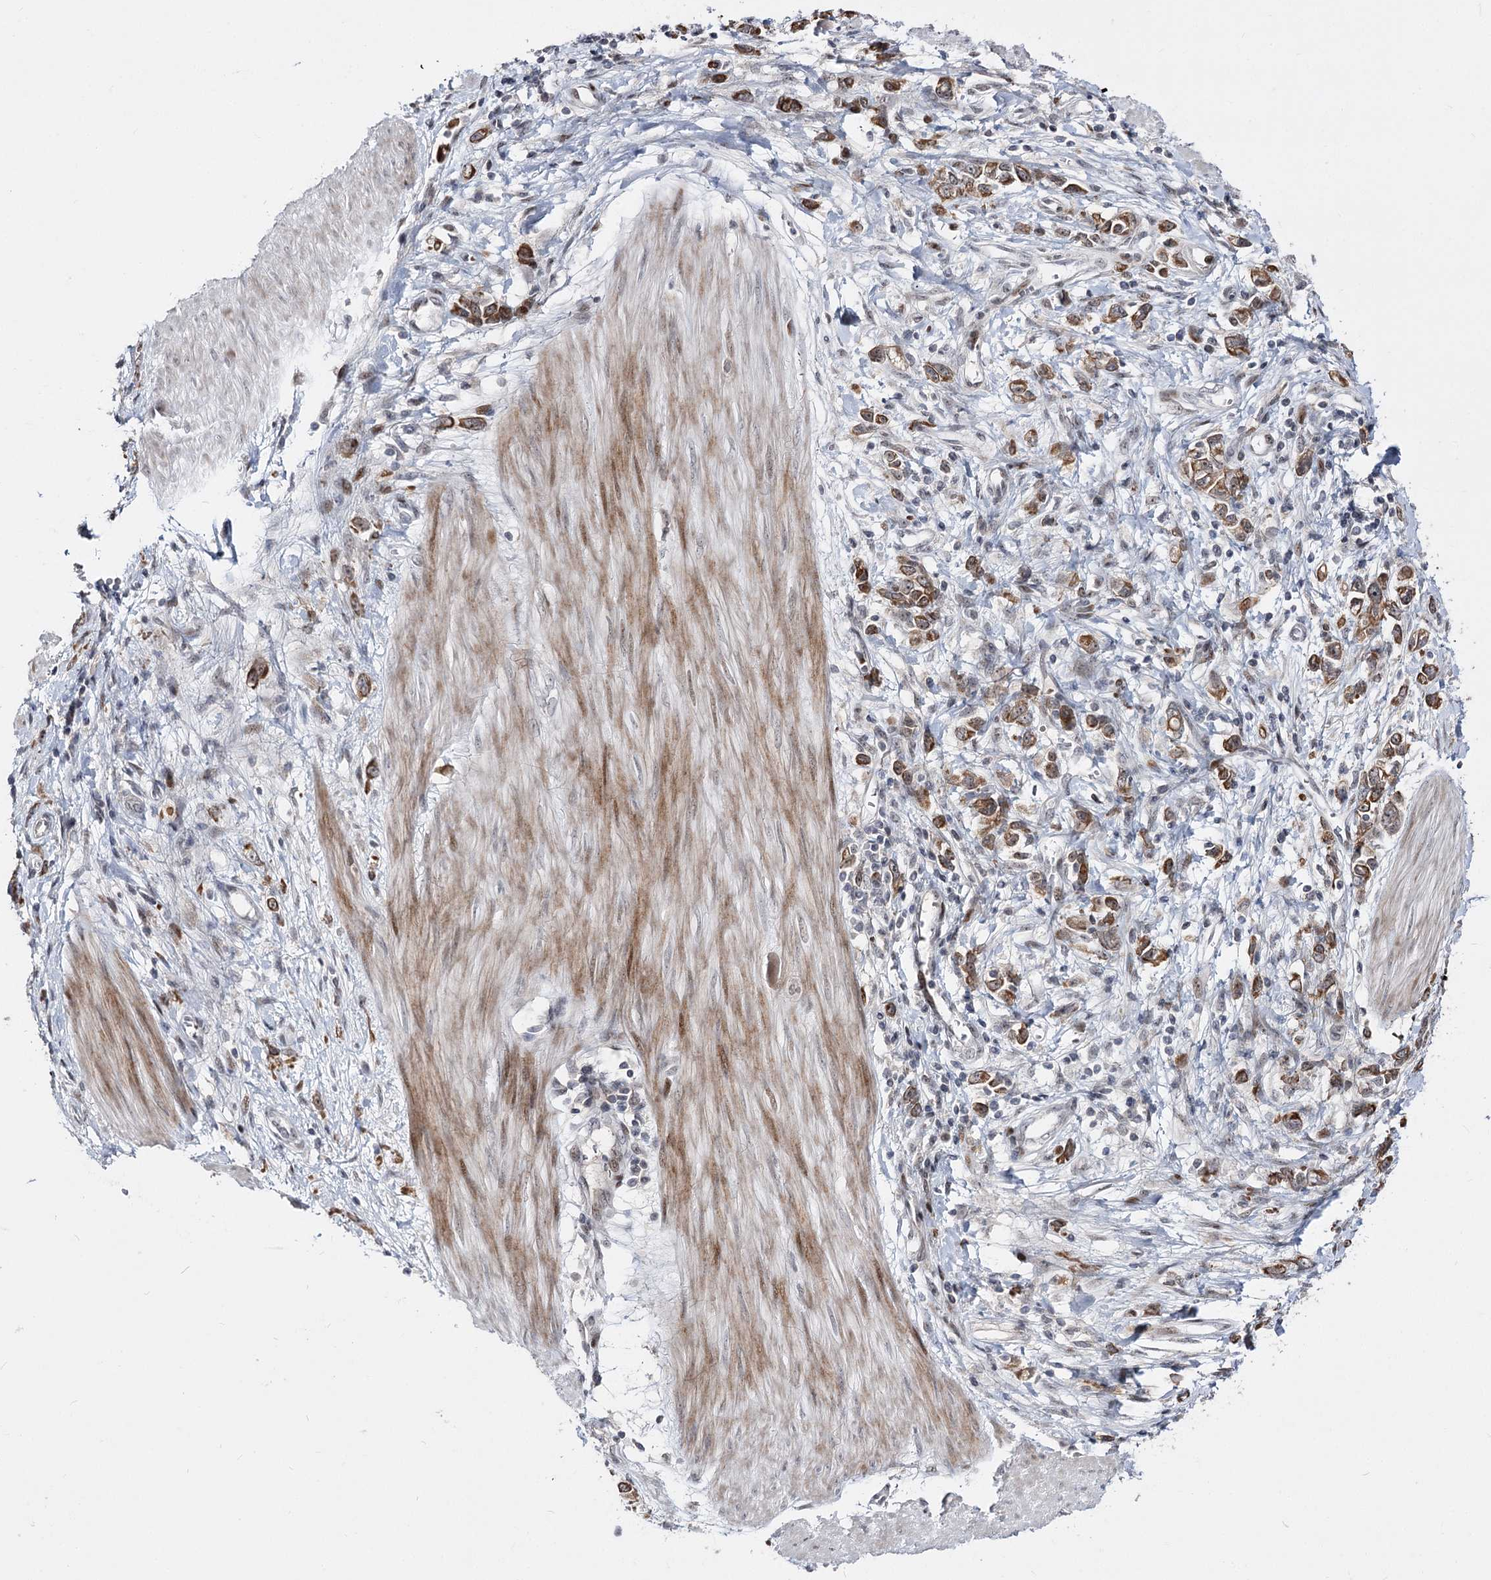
{"staining": {"intensity": "moderate", "quantity": ">75%", "location": "cytoplasmic/membranous"}, "tissue": "stomach cancer", "cell_type": "Tumor cells", "image_type": "cancer", "snomed": [{"axis": "morphology", "description": "Adenocarcinoma, NOS"}, {"axis": "topography", "description": "Stomach"}], "caption": "An image showing moderate cytoplasmic/membranous expression in approximately >75% of tumor cells in stomach cancer, as visualized by brown immunohistochemical staining.", "gene": "STOX1", "patient": {"sex": "female", "age": 76}}